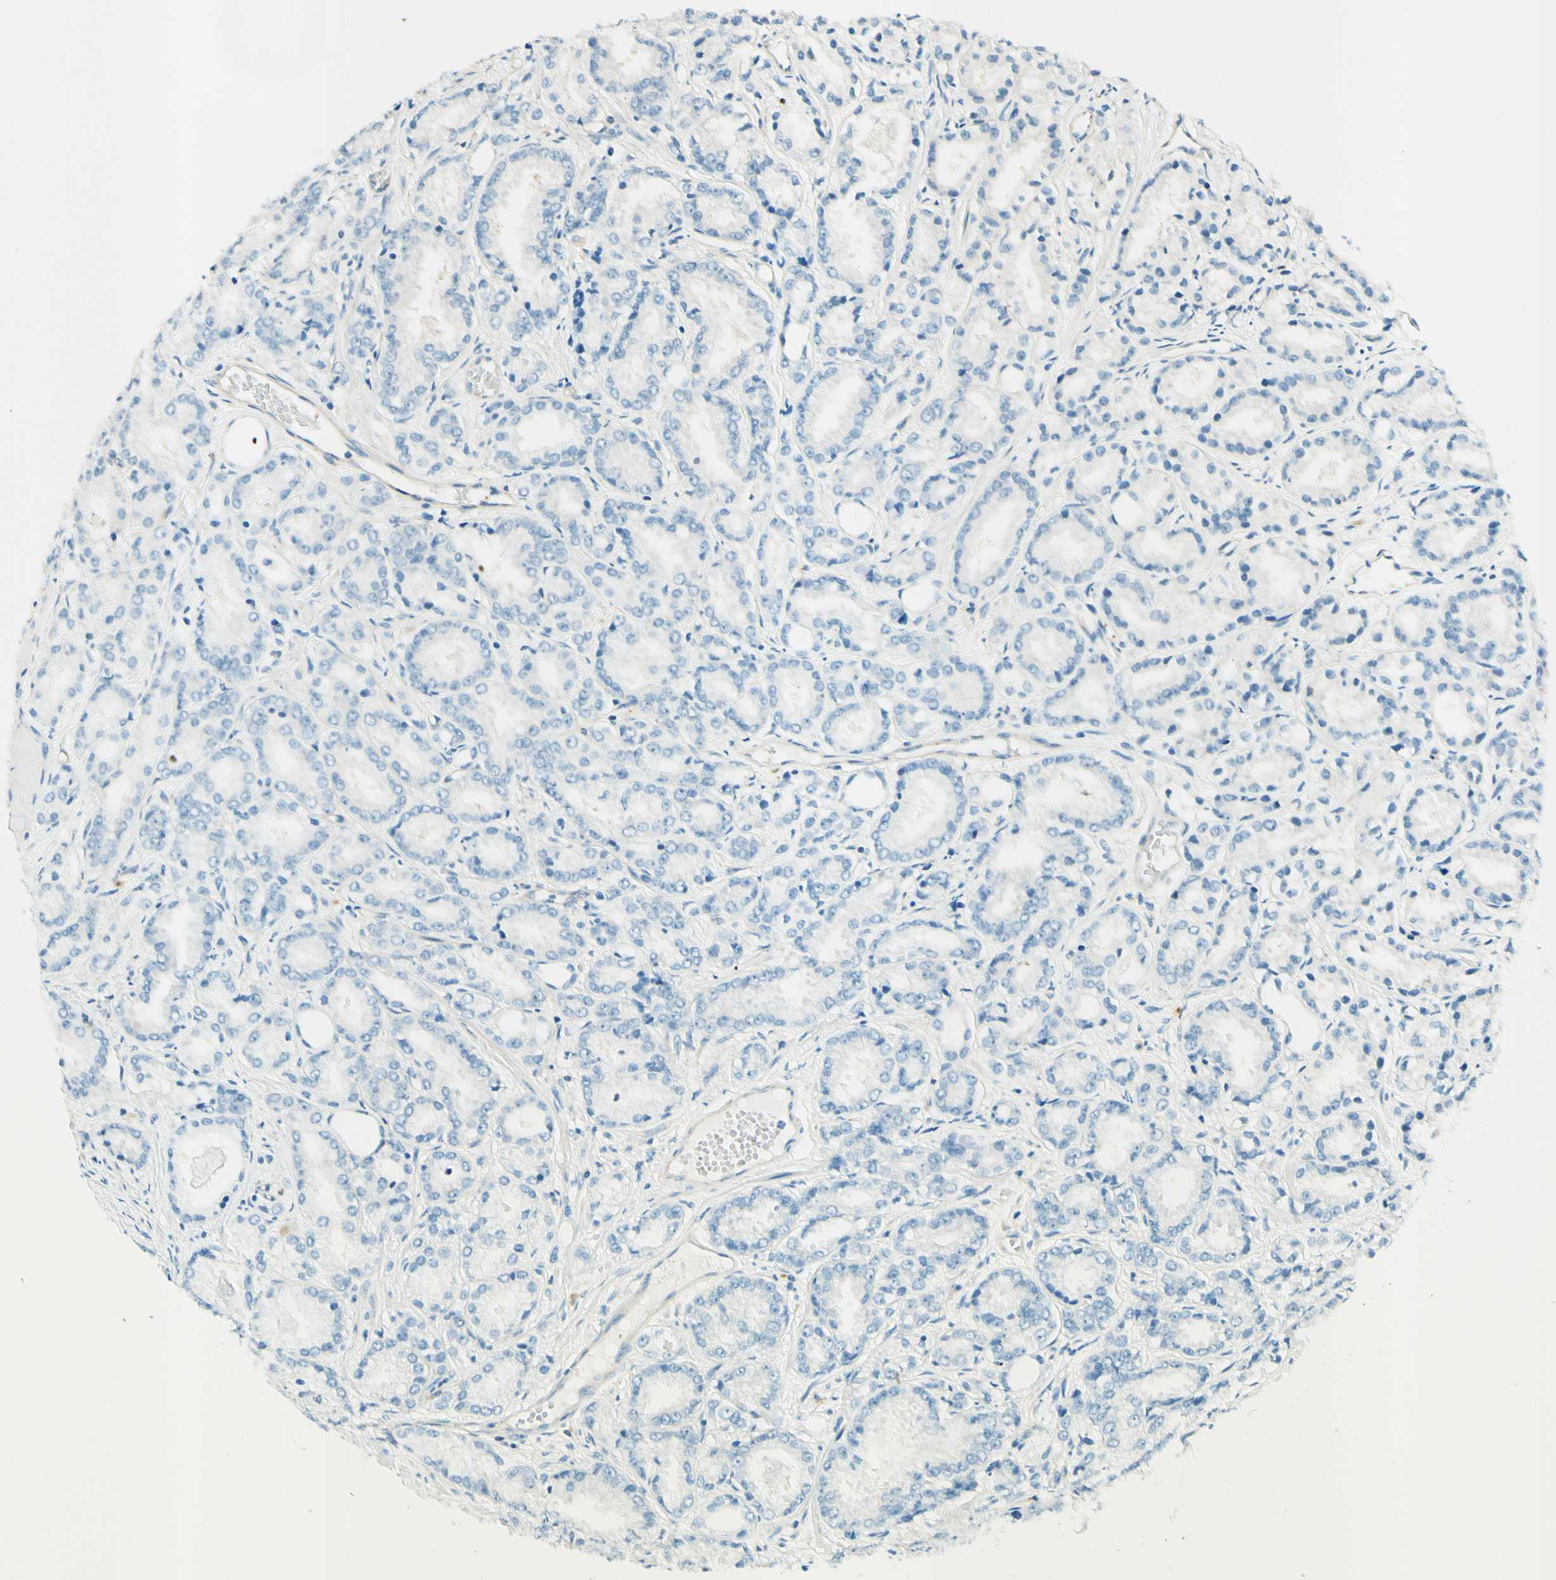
{"staining": {"intensity": "negative", "quantity": "none", "location": "none"}, "tissue": "prostate cancer", "cell_type": "Tumor cells", "image_type": "cancer", "snomed": [{"axis": "morphology", "description": "Adenocarcinoma, Low grade"}, {"axis": "topography", "description": "Prostate"}], "caption": "Photomicrograph shows no significant protein positivity in tumor cells of adenocarcinoma (low-grade) (prostate).", "gene": "TAOK2", "patient": {"sex": "male", "age": 72}}